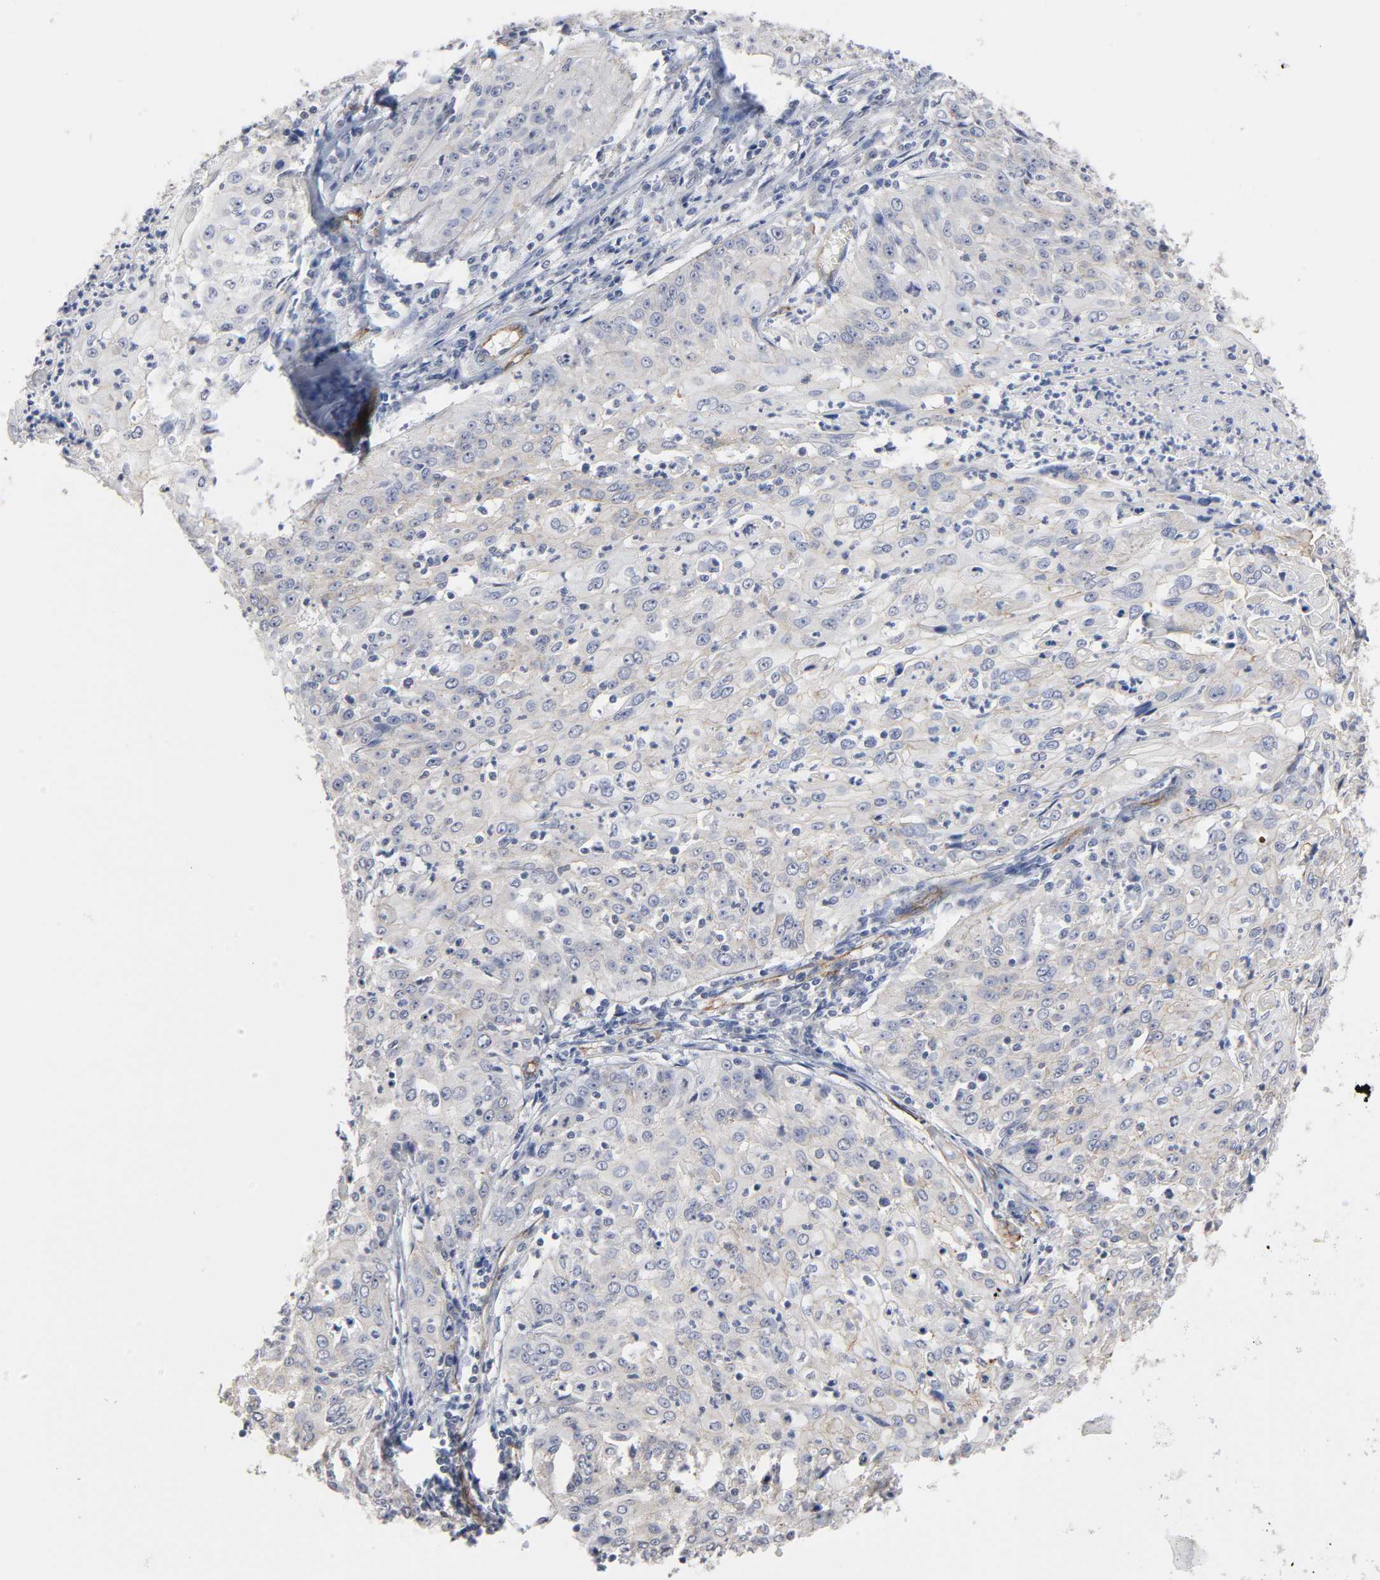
{"staining": {"intensity": "weak", "quantity": "25%-75%", "location": "cytoplasmic/membranous"}, "tissue": "cervical cancer", "cell_type": "Tumor cells", "image_type": "cancer", "snomed": [{"axis": "morphology", "description": "Squamous cell carcinoma, NOS"}, {"axis": "topography", "description": "Cervix"}], "caption": "Weak cytoplasmic/membranous expression is present in about 25%-75% of tumor cells in cervical cancer (squamous cell carcinoma).", "gene": "SPTAN1", "patient": {"sex": "female", "age": 39}}